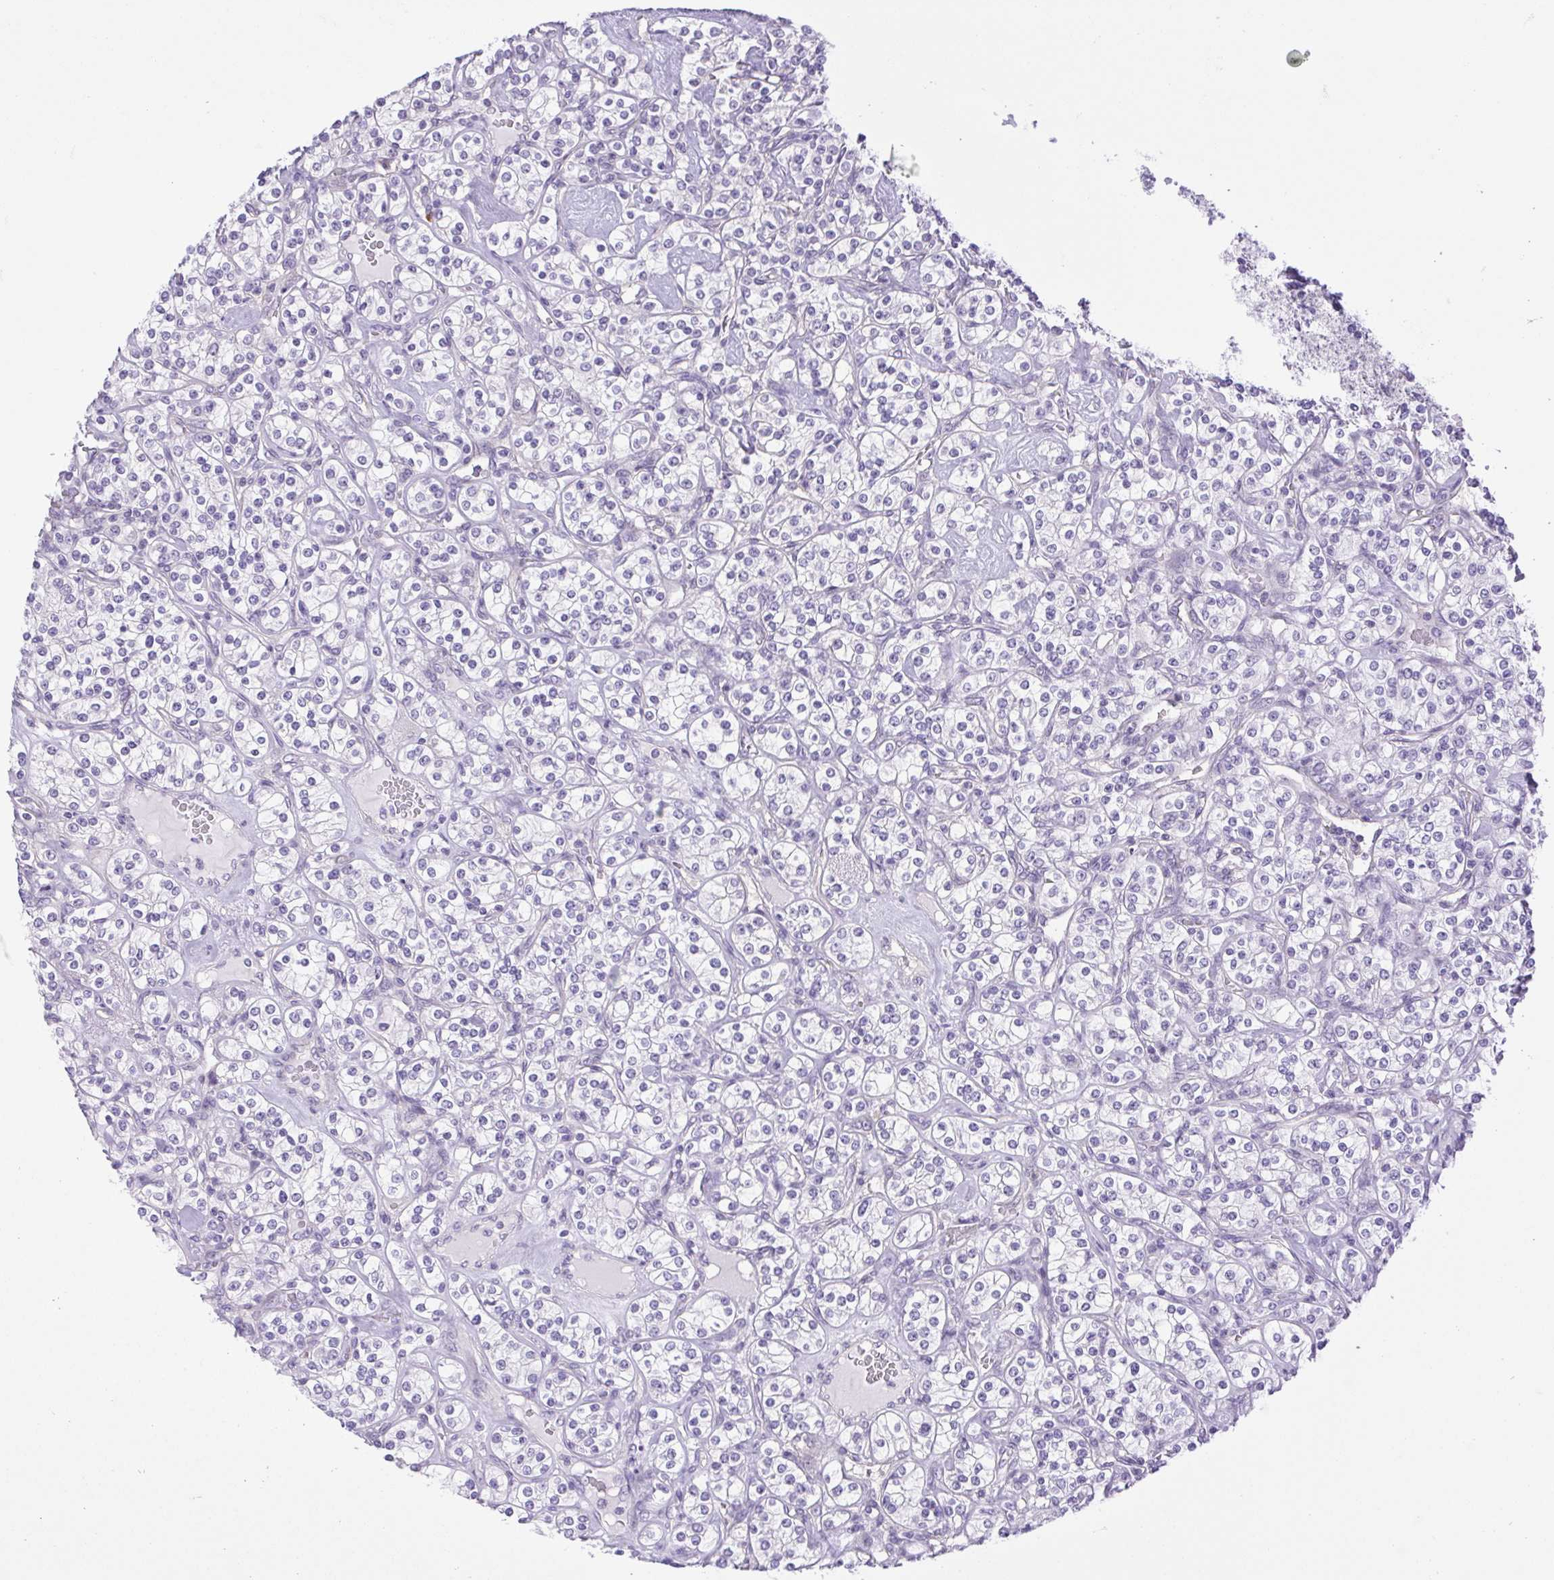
{"staining": {"intensity": "negative", "quantity": "none", "location": "none"}, "tissue": "renal cancer", "cell_type": "Tumor cells", "image_type": "cancer", "snomed": [{"axis": "morphology", "description": "Adenocarcinoma, NOS"}, {"axis": "topography", "description": "Kidney"}], "caption": "IHC photomicrograph of human renal cancer stained for a protein (brown), which demonstrates no staining in tumor cells.", "gene": "FAM177B", "patient": {"sex": "male", "age": 77}}